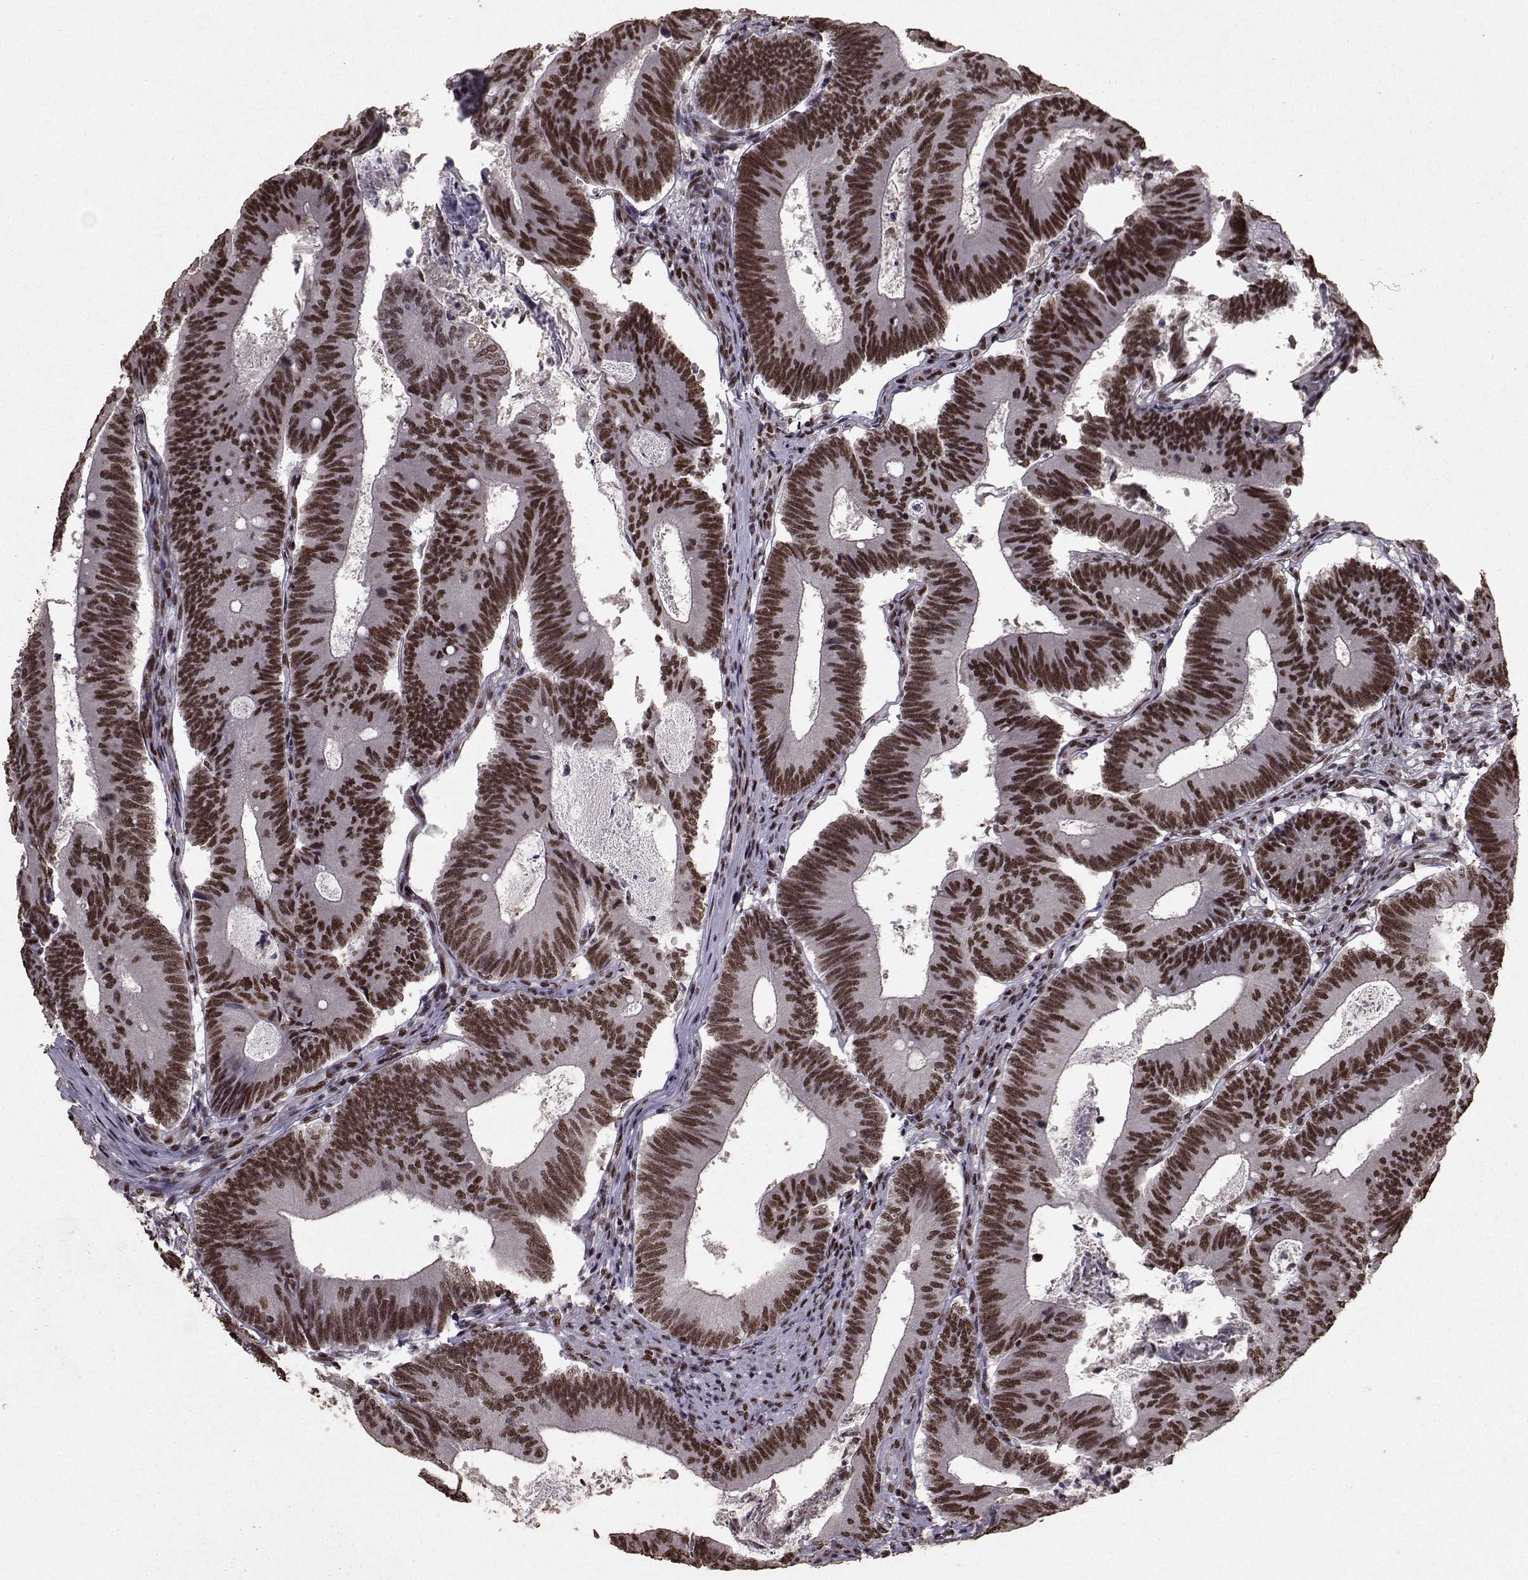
{"staining": {"intensity": "strong", "quantity": ">75%", "location": "nuclear"}, "tissue": "colorectal cancer", "cell_type": "Tumor cells", "image_type": "cancer", "snomed": [{"axis": "morphology", "description": "Adenocarcinoma, NOS"}, {"axis": "topography", "description": "Colon"}], "caption": "IHC staining of colorectal cancer (adenocarcinoma), which exhibits high levels of strong nuclear expression in approximately >75% of tumor cells indicating strong nuclear protein staining. The staining was performed using DAB (brown) for protein detection and nuclei were counterstained in hematoxylin (blue).", "gene": "SF1", "patient": {"sex": "female", "age": 70}}